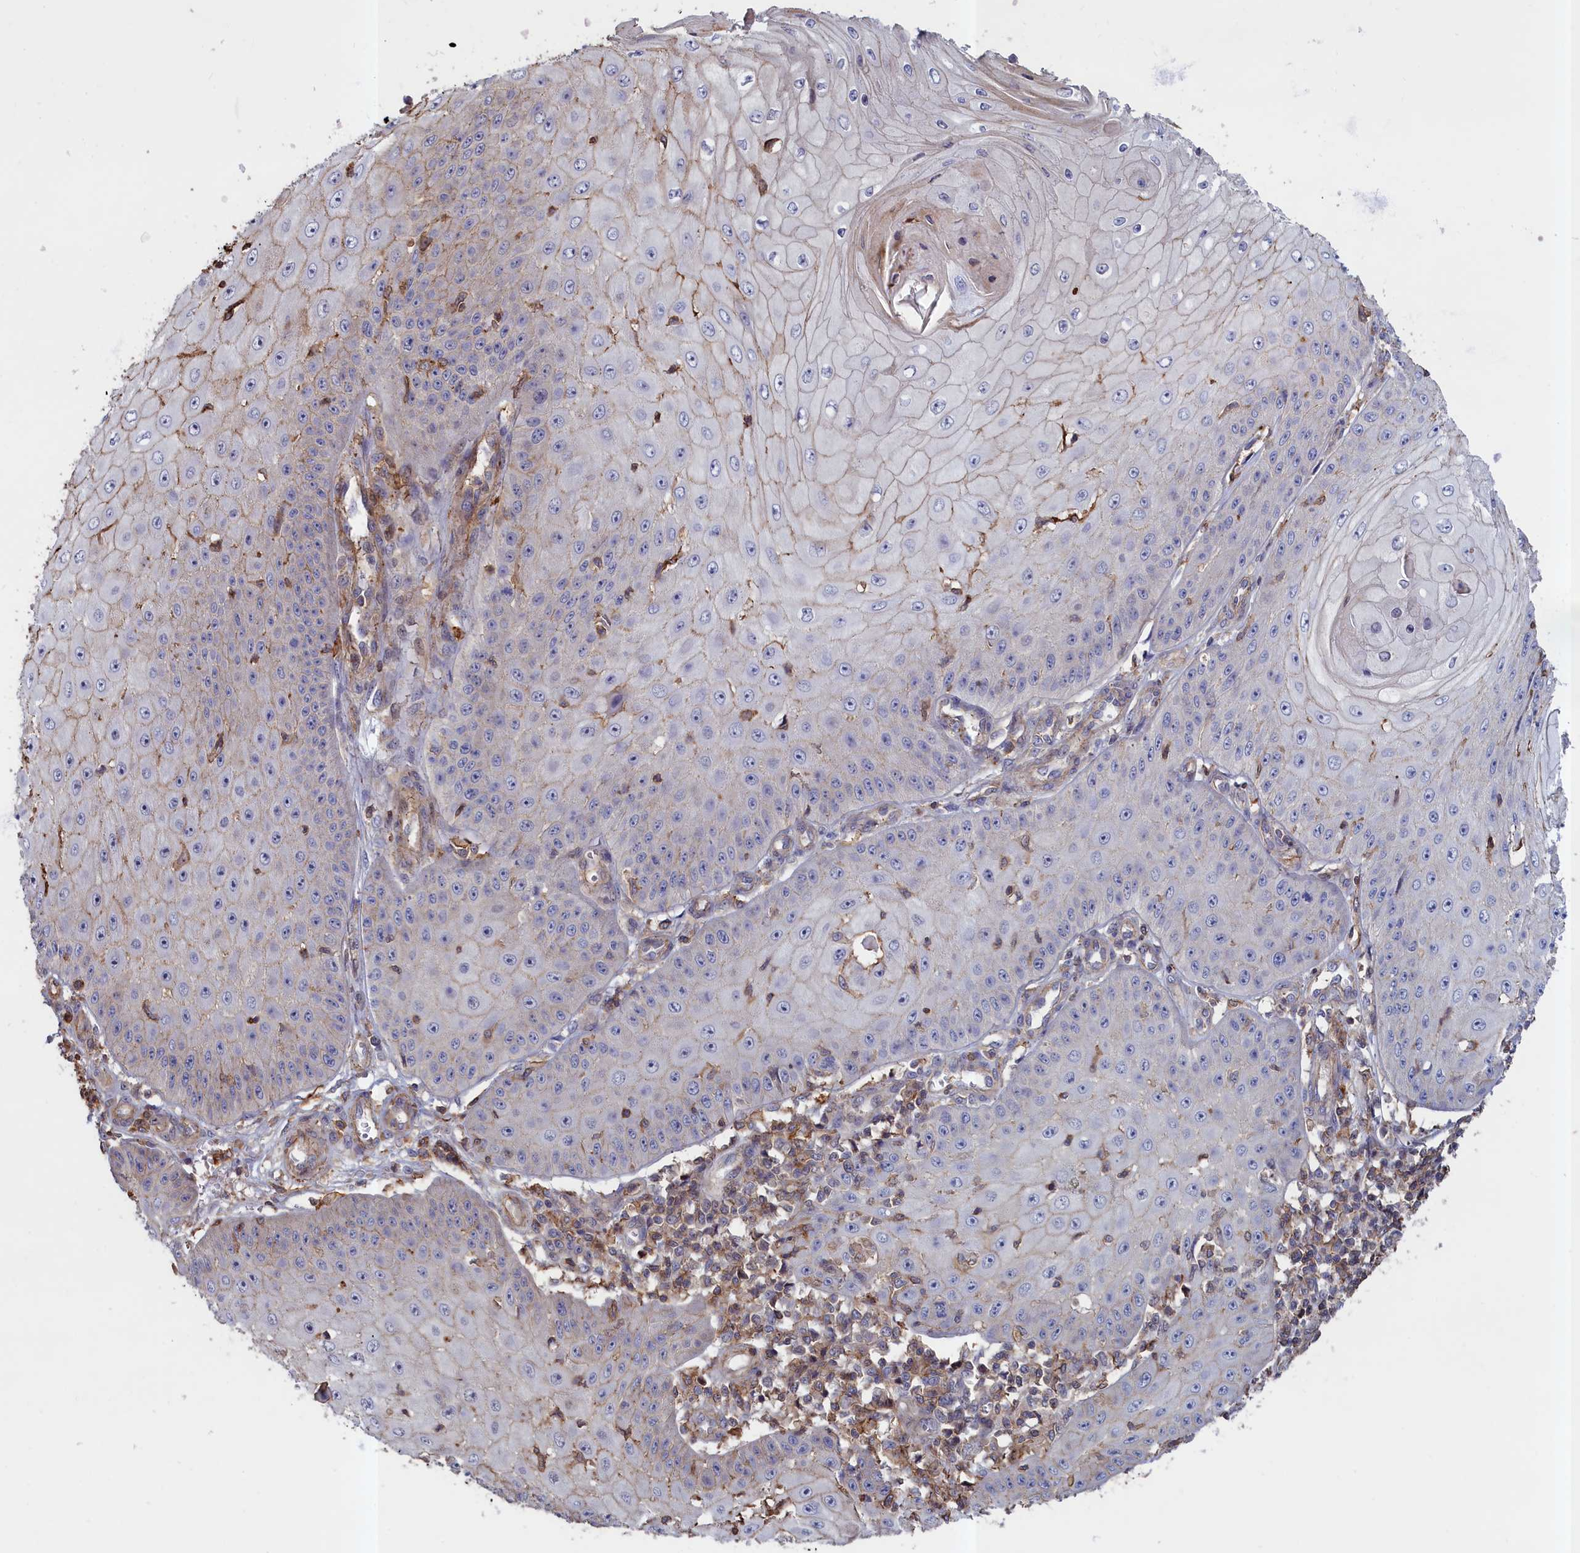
{"staining": {"intensity": "weak", "quantity": "25%-75%", "location": "cytoplasmic/membranous"}, "tissue": "skin cancer", "cell_type": "Tumor cells", "image_type": "cancer", "snomed": [{"axis": "morphology", "description": "Squamous cell carcinoma, NOS"}, {"axis": "topography", "description": "Skin"}], "caption": "Immunohistochemistry (IHC) (DAB (3,3'-diaminobenzidine)) staining of human skin cancer demonstrates weak cytoplasmic/membranous protein staining in approximately 25%-75% of tumor cells. (DAB (3,3'-diaminobenzidine) IHC with brightfield microscopy, high magnification).", "gene": "ANKRD27", "patient": {"sex": "male", "age": 70}}